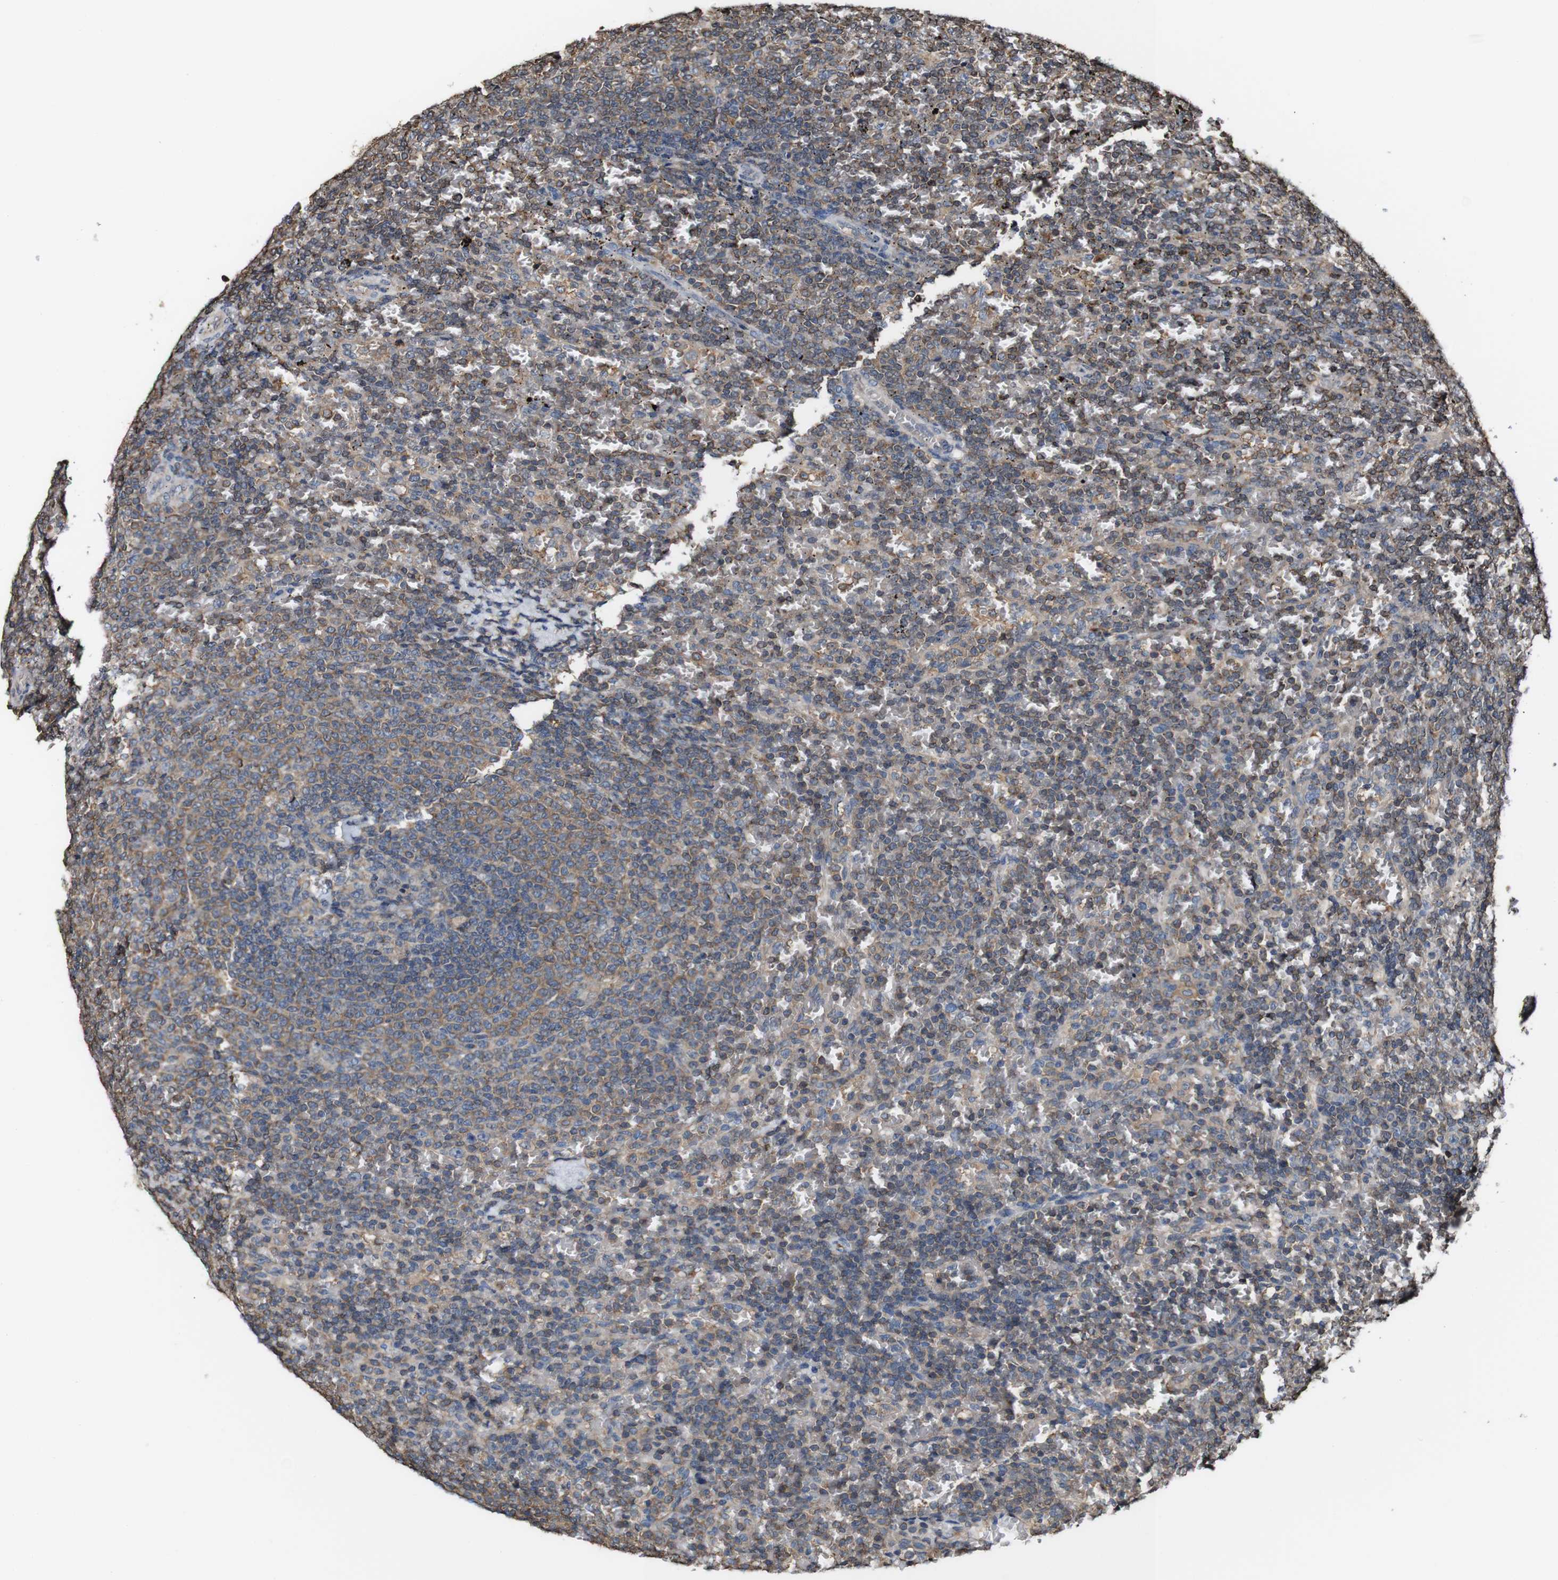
{"staining": {"intensity": "moderate", "quantity": "25%-75%", "location": "cytoplasmic/membranous"}, "tissue": "lymphoma", "cell_type": "Tumor cells", "image_type": "cancer", "snomed": [{"axis": "morphology", "description": "Malignant lymphoma, non-Hodgkin's type, Low grade"}, {"axis": "topography", "description": "Spleen"}], "caption": "A medium amount of moderate cytoplasmic/membranous staining is appreciated in about 25%-75% of tumor cells in lymphoma tissue.", "gene": "PTPRR", "patient": {"sex": "female", "age": 77}}